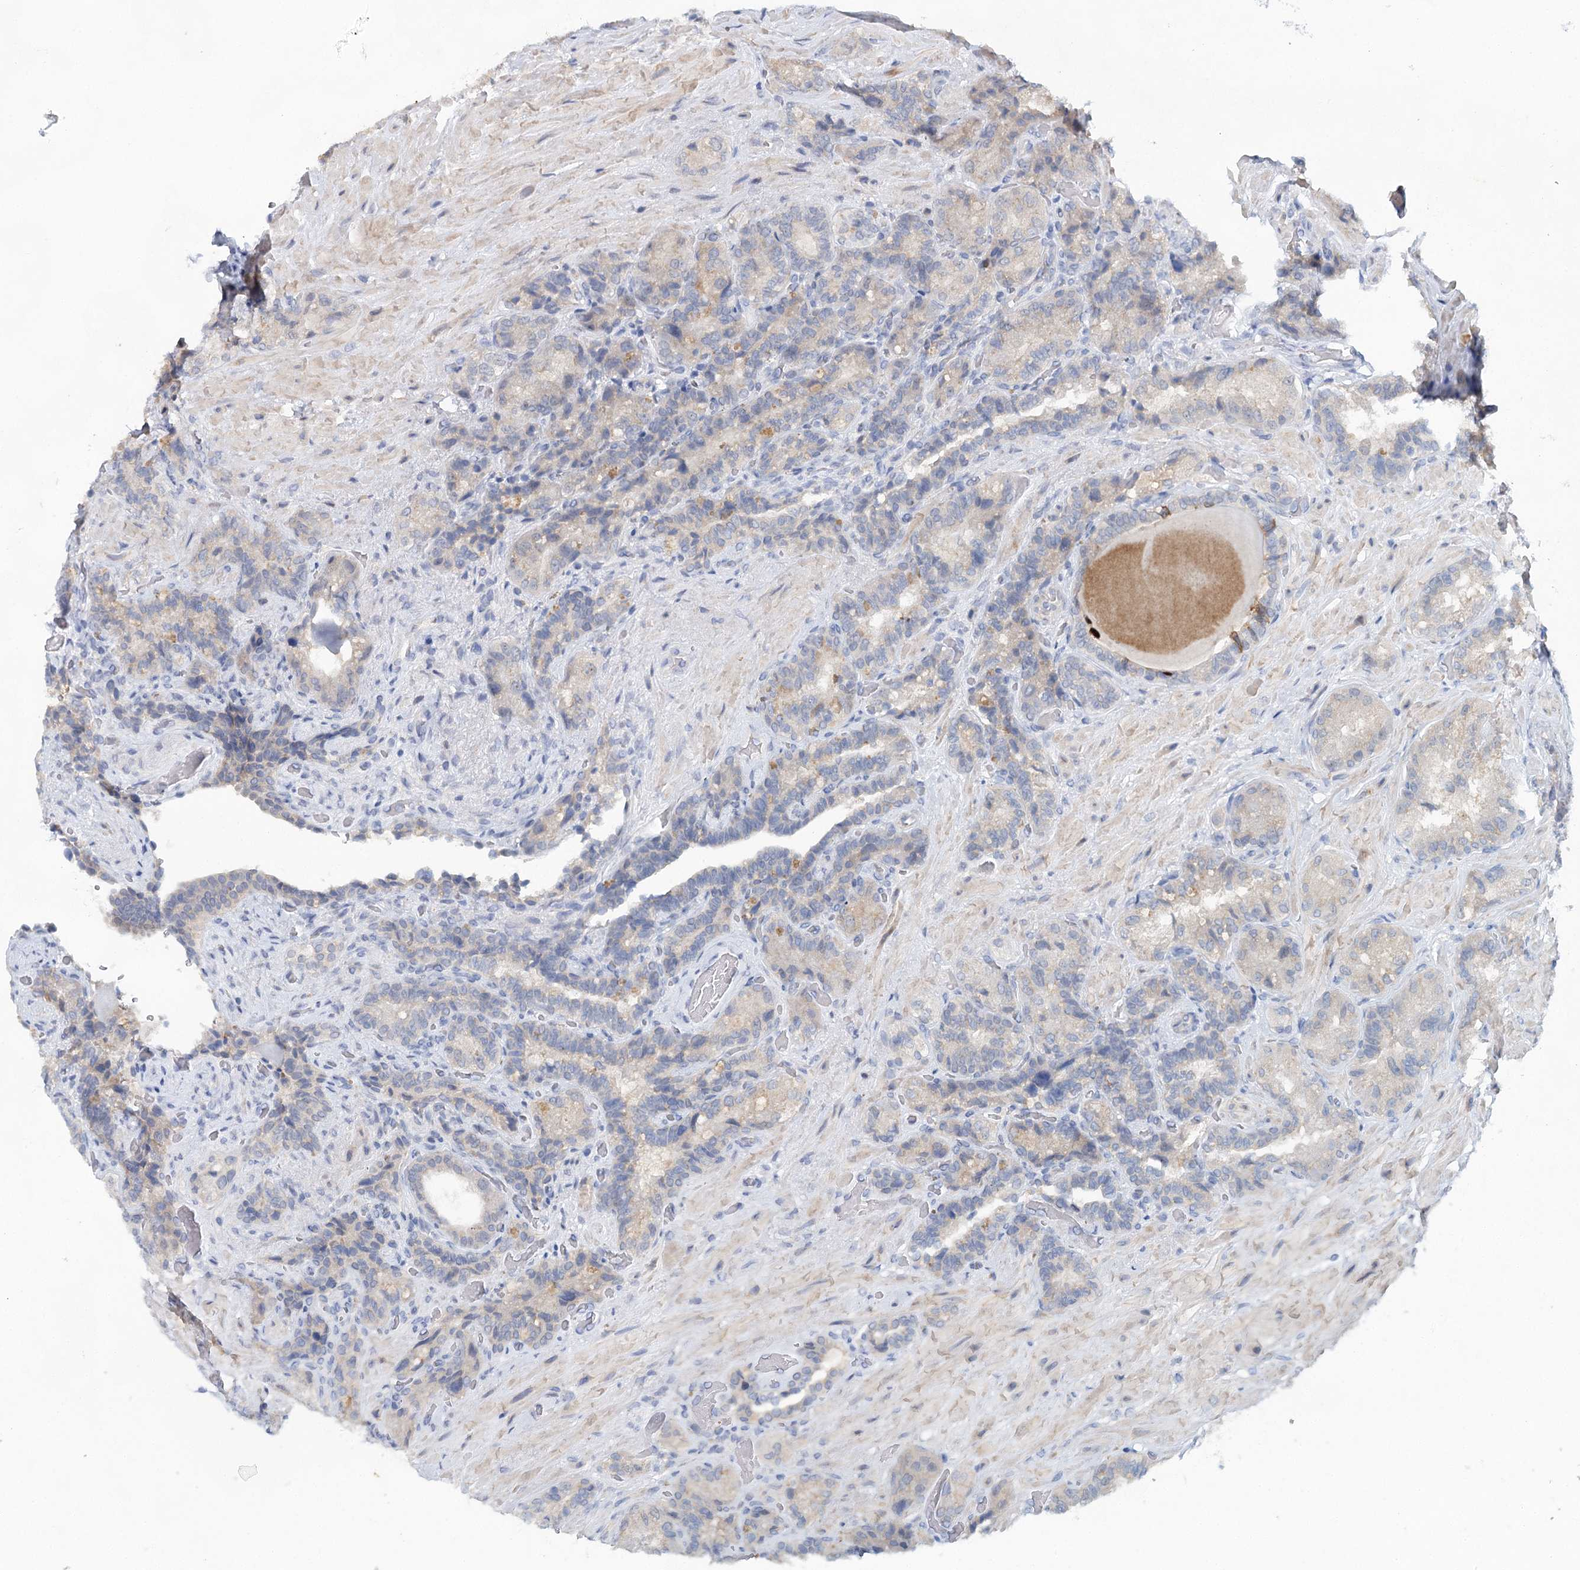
{"staining": {"intensity": "moderate", "quantity": "25%-75%", "location": "cytoplasmic/membranous"}, "tissue": "seminal vesicle", "cell_type": "Glandular cells", "image_type": "normal", "snomed": [{"axis": "morphology", "description": "Normal tissue, NOS"}, {"axis": "topography", "description": "Prostate and seminal vesicle, NOS"}, {"axis": "topography", "description": "Prostate"}, {"axis": "topography", "description": "Seminal veicle"}], "caption": "Immunohistochemical staining of benign human seminal vesicle displays 25%-75% levels of moderate cytoplasmic/membranous protein positivity in about 25%-75% of glandular cells. (DAB = brown stain, brightfield microscopy at high magnification).", "gene": "BLTP1", "patient": {"sex": "male", "age": 67}}